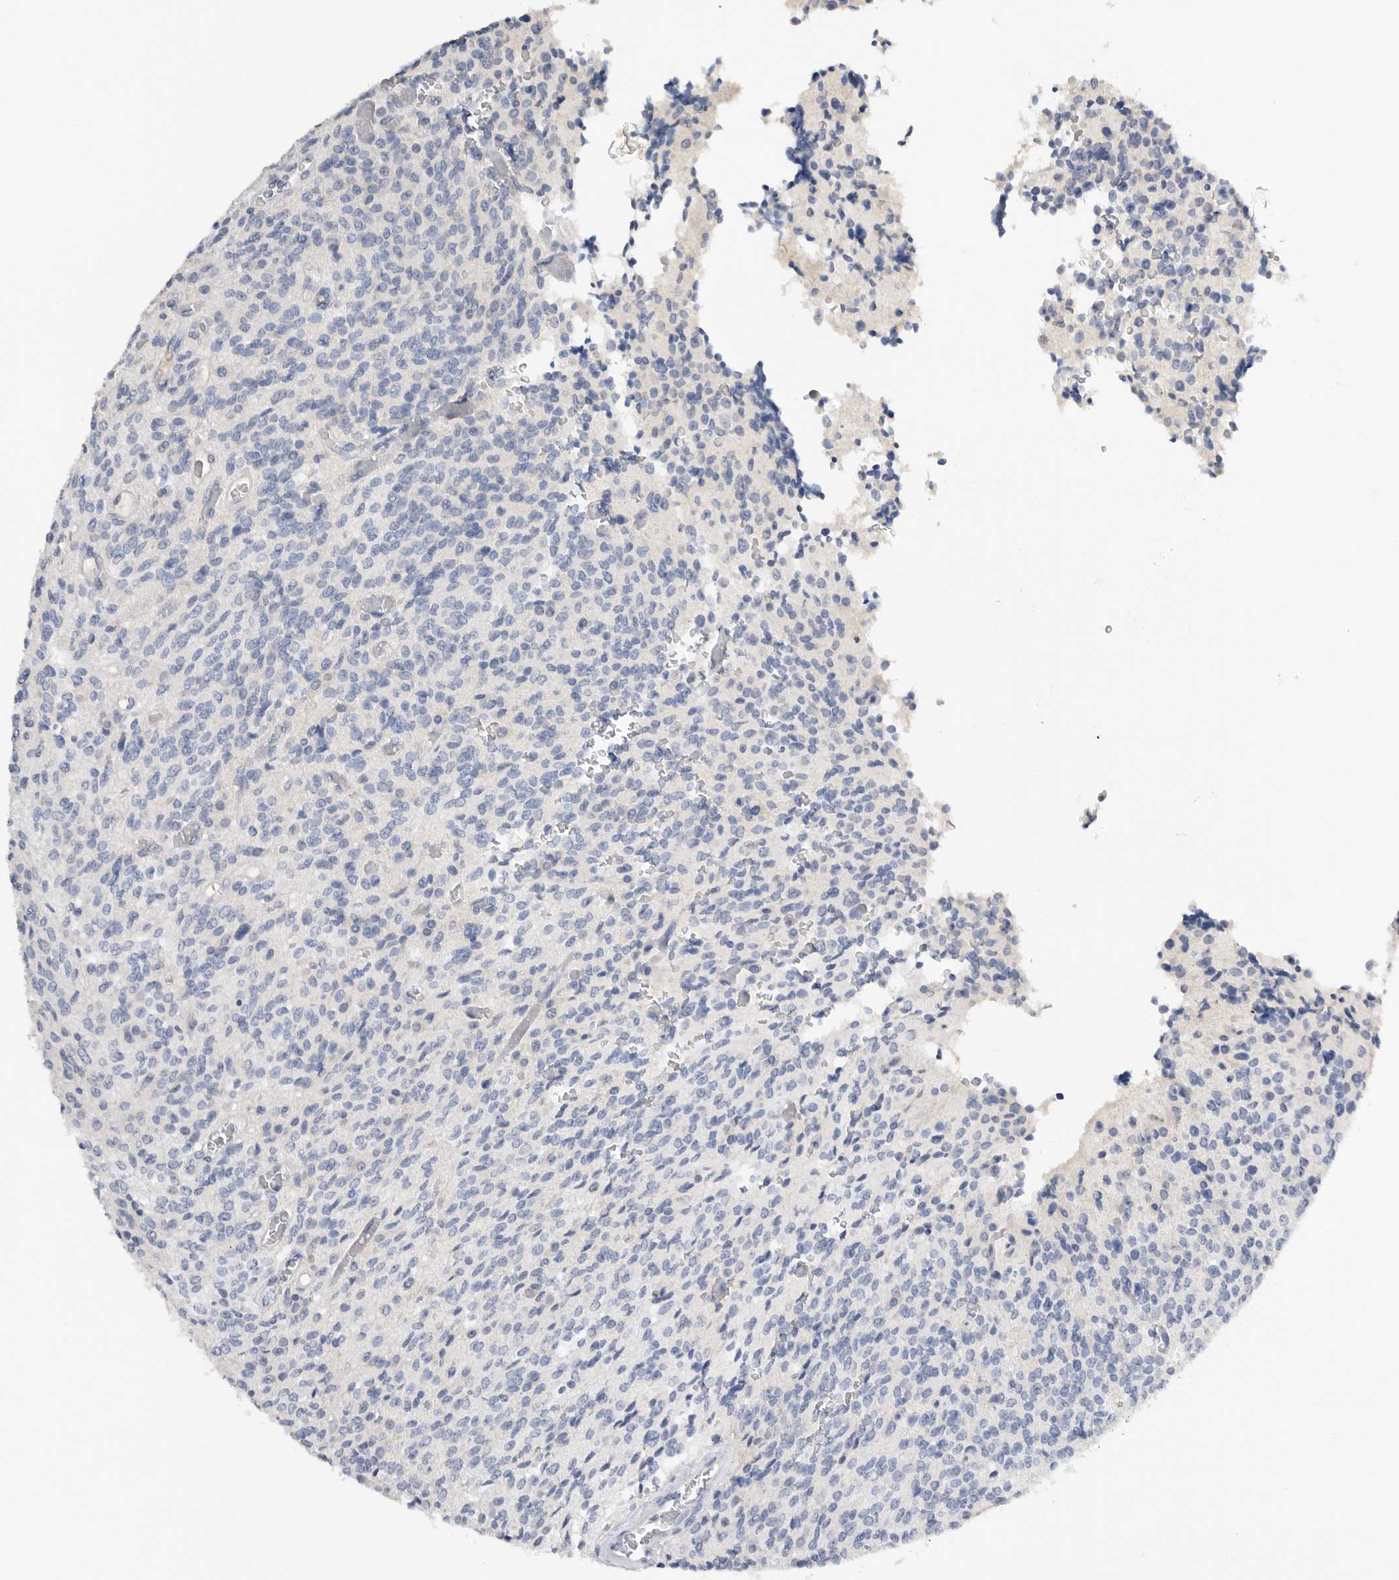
{"staining": {"intensity": "negative", "quantity": "none", "location": "none"}, "tissue": "glioma", "cell_type": "Tumor cells", "image_type": "cancer", "snomed": [{"axis": "morphology", "description": "Glioma, malignant, High grade"}, {"axis": "topography", "description": "Brain"}], "caption": "This photomicrograph is of glioma stained with immunohistochemistry (IHC) to label a protein in brown with the nuclei are counter-stained blue. There is no positivity in tumor cells.", "gene": "FABP6", "patient": {"sex": "male", "age": 34}}